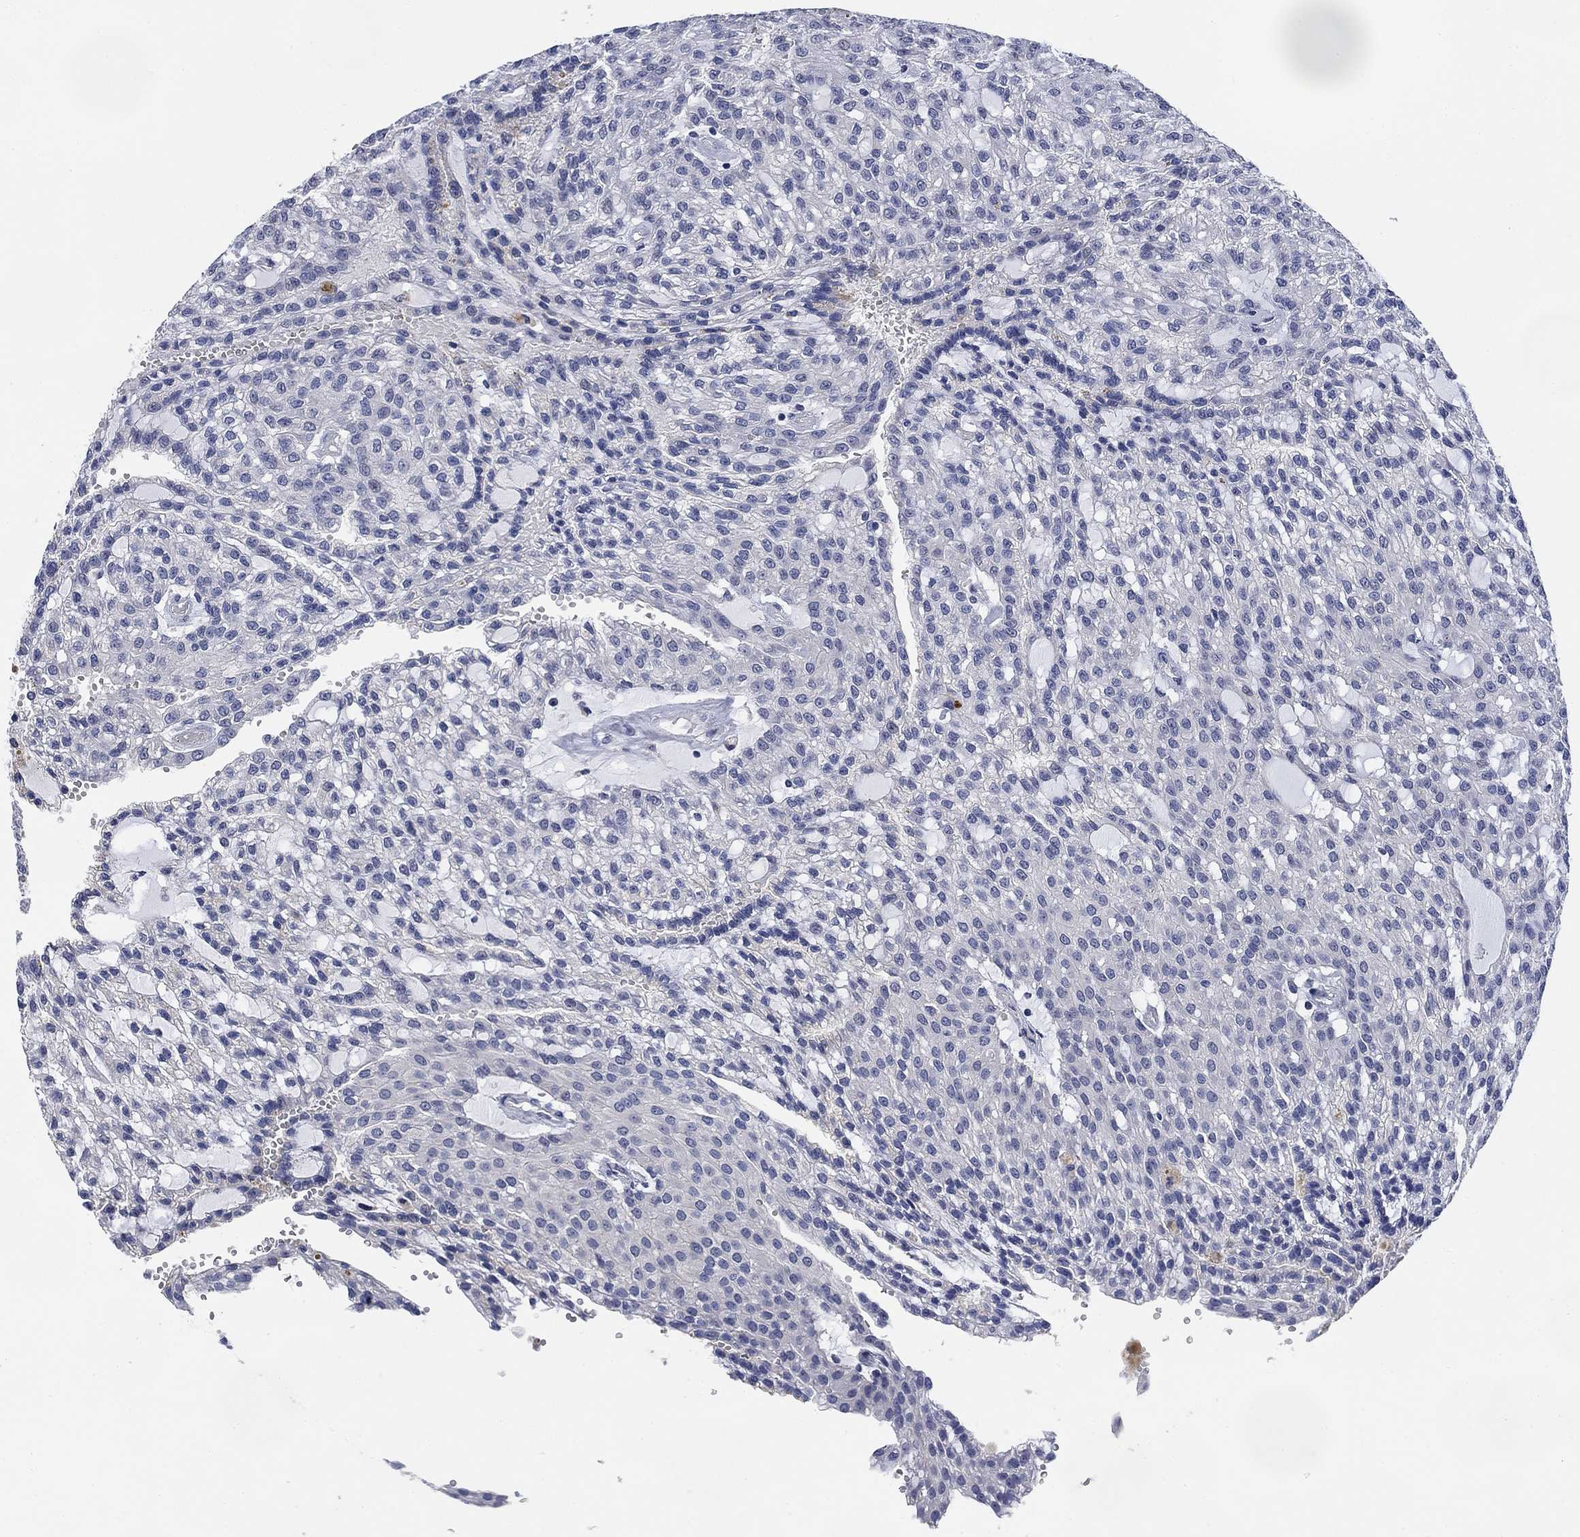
{"staining": {"intensity": "negative", "quantity": "none", "location": "none"}, "tissue": "renal cancer", "cell_type": "Tumor cells", "image_type": "cancer", "snomed": [{"axis": "morphology", "description": "Adenocarcinoma, NOS"}, {"axis": "topography", "description": "Kidney"}], "caption": "Image shows no protein positivity in tumor cells of renal adenocarcinoma tissue. (DAB (3,3'-diaminobenzidine) immunohistochemistry, high magnification).", "gene": "DAZL", "patient": {"sex": "male", "age": 63}}